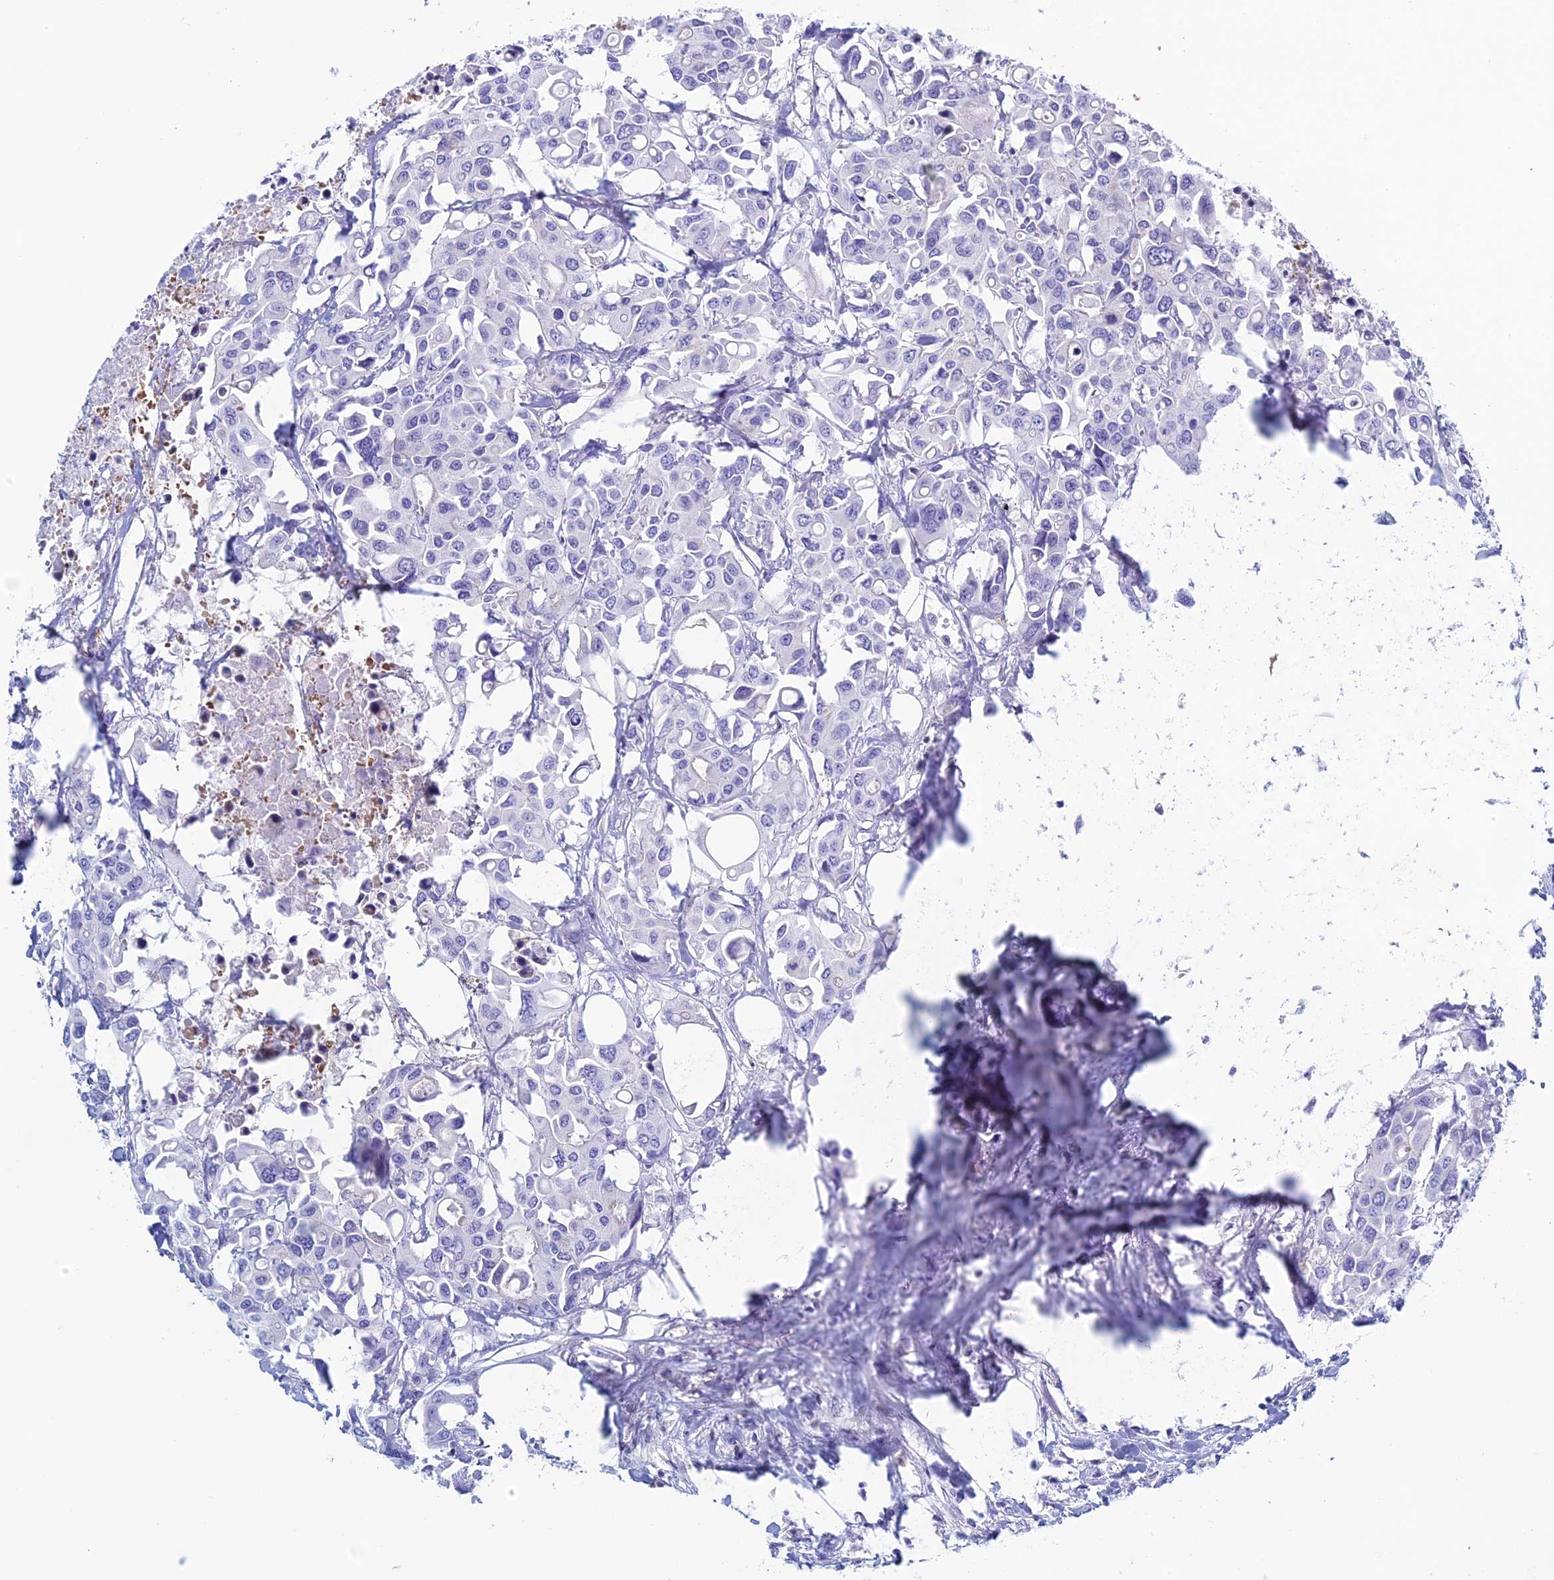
{"staining": {"intensity": "negative", "quantity": "none", "location": "none"}, "tissue": "colorectal cancer", "cell_type": "Tumor cells", "image_type": "cancer", "snomed": [{"axis": "morphology", "description": "Adenocarcinoma, NOS"}, {"axis": "topography", "description": "Colon"}], "caption": "The IHC histopathology image has no significant staining in tumor cells of colorectal cancer (adenocarcinoma) tissue.", "gene": "KCNK17", "patient": {"sex": "male", "age": 77}}